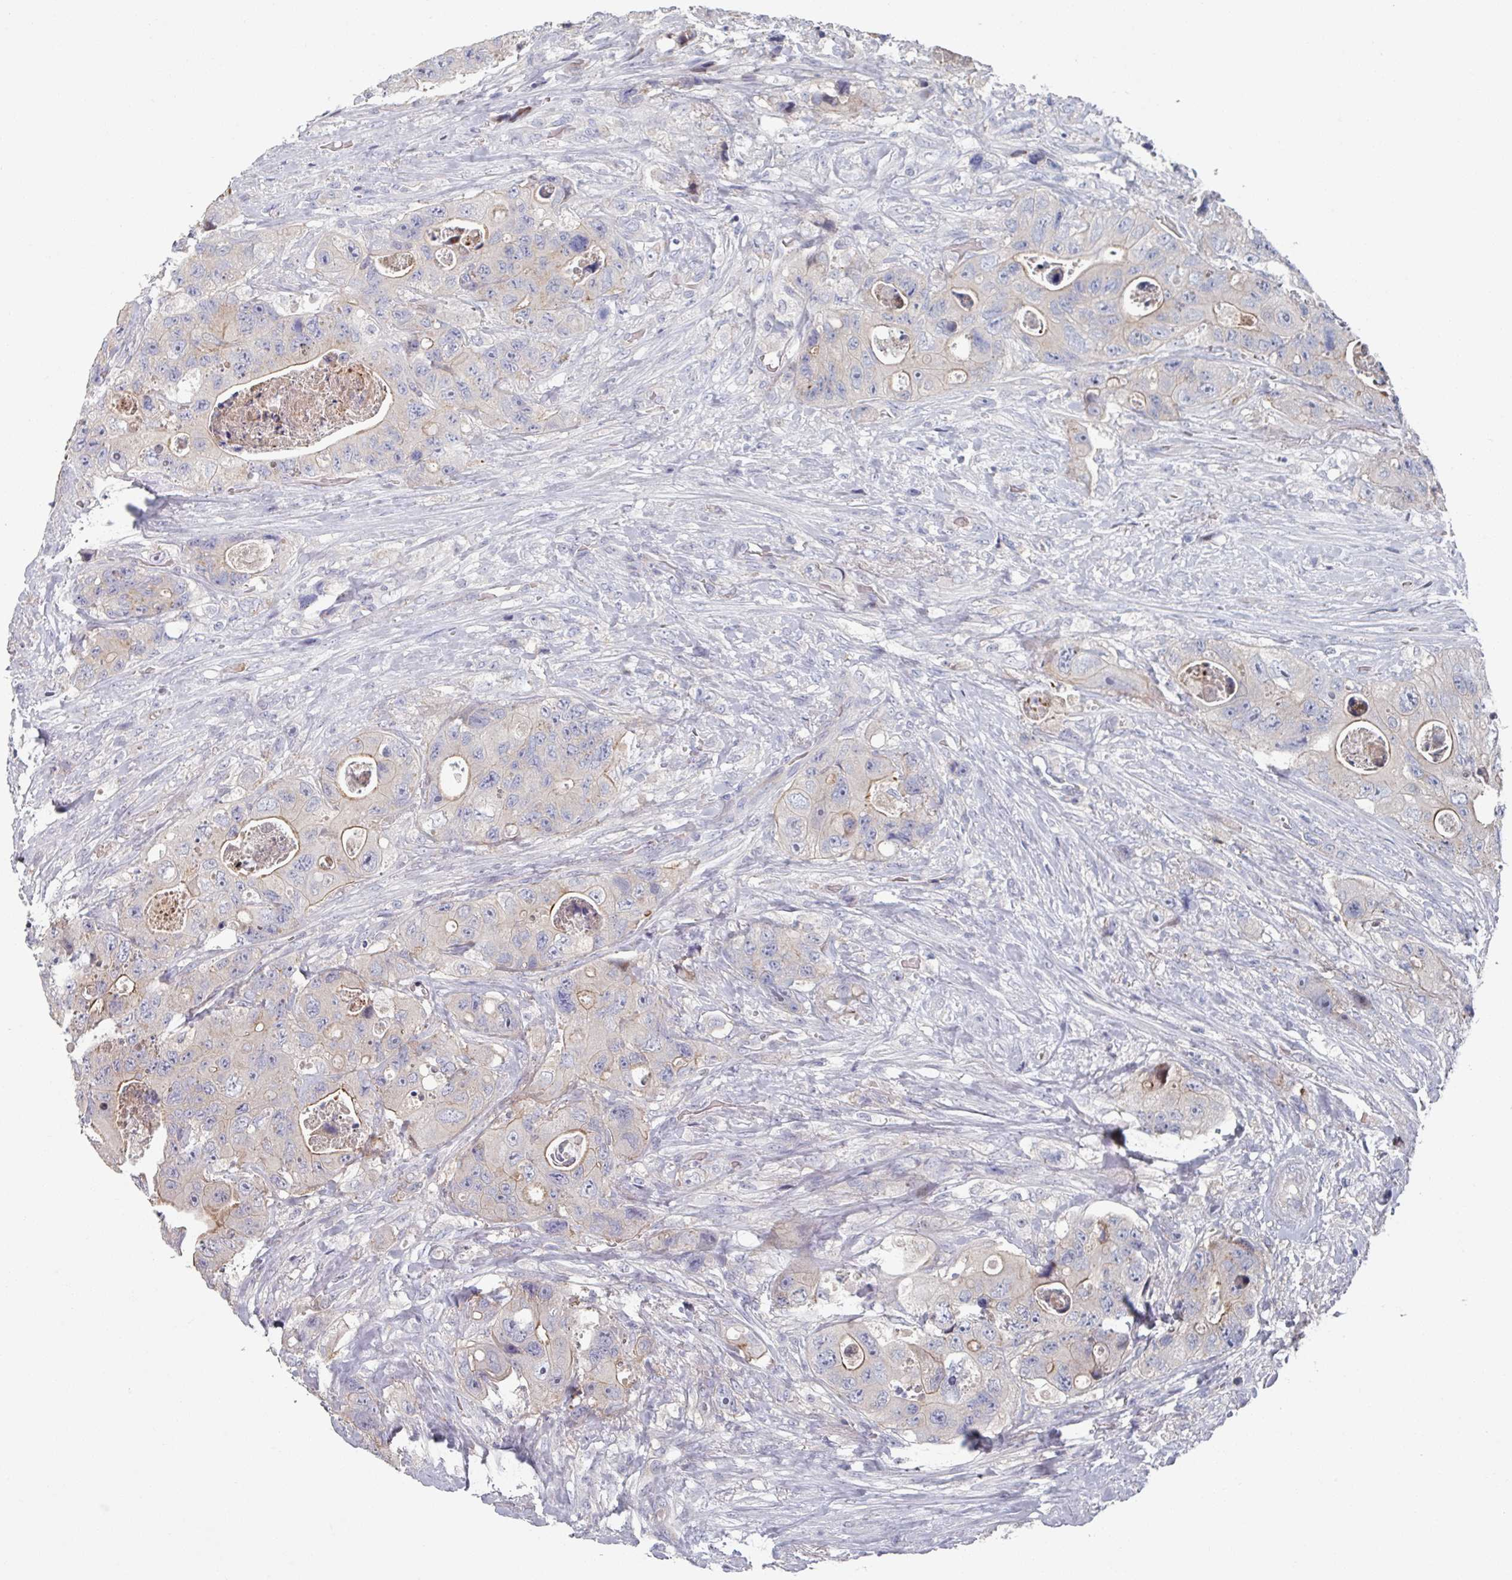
{"staining": {"intensity": "moderate", "quantity": "<25%", "location": "cytoplasmic/membranous"}, "tissue": "colorectal cancer", "cell_type": "Tumor cells", "image_type": "cancer", "snomed": [{"axis": "morphology", "description": "Adenocarcinoma, NOS"}, {"axis": "topography", "description": "Colon"}], "caption": "This micrograph reveals colorectal adenocarcinoma stained with immunohistochemistry (IHC) to label a protein in brown. The cytoplasmic/membranous of tumor cells show moderate positivity for the protein. Nuclei are counter-stained blue.", "gene": "EFL1", "patient": {"sex": "female", "age": 46}}